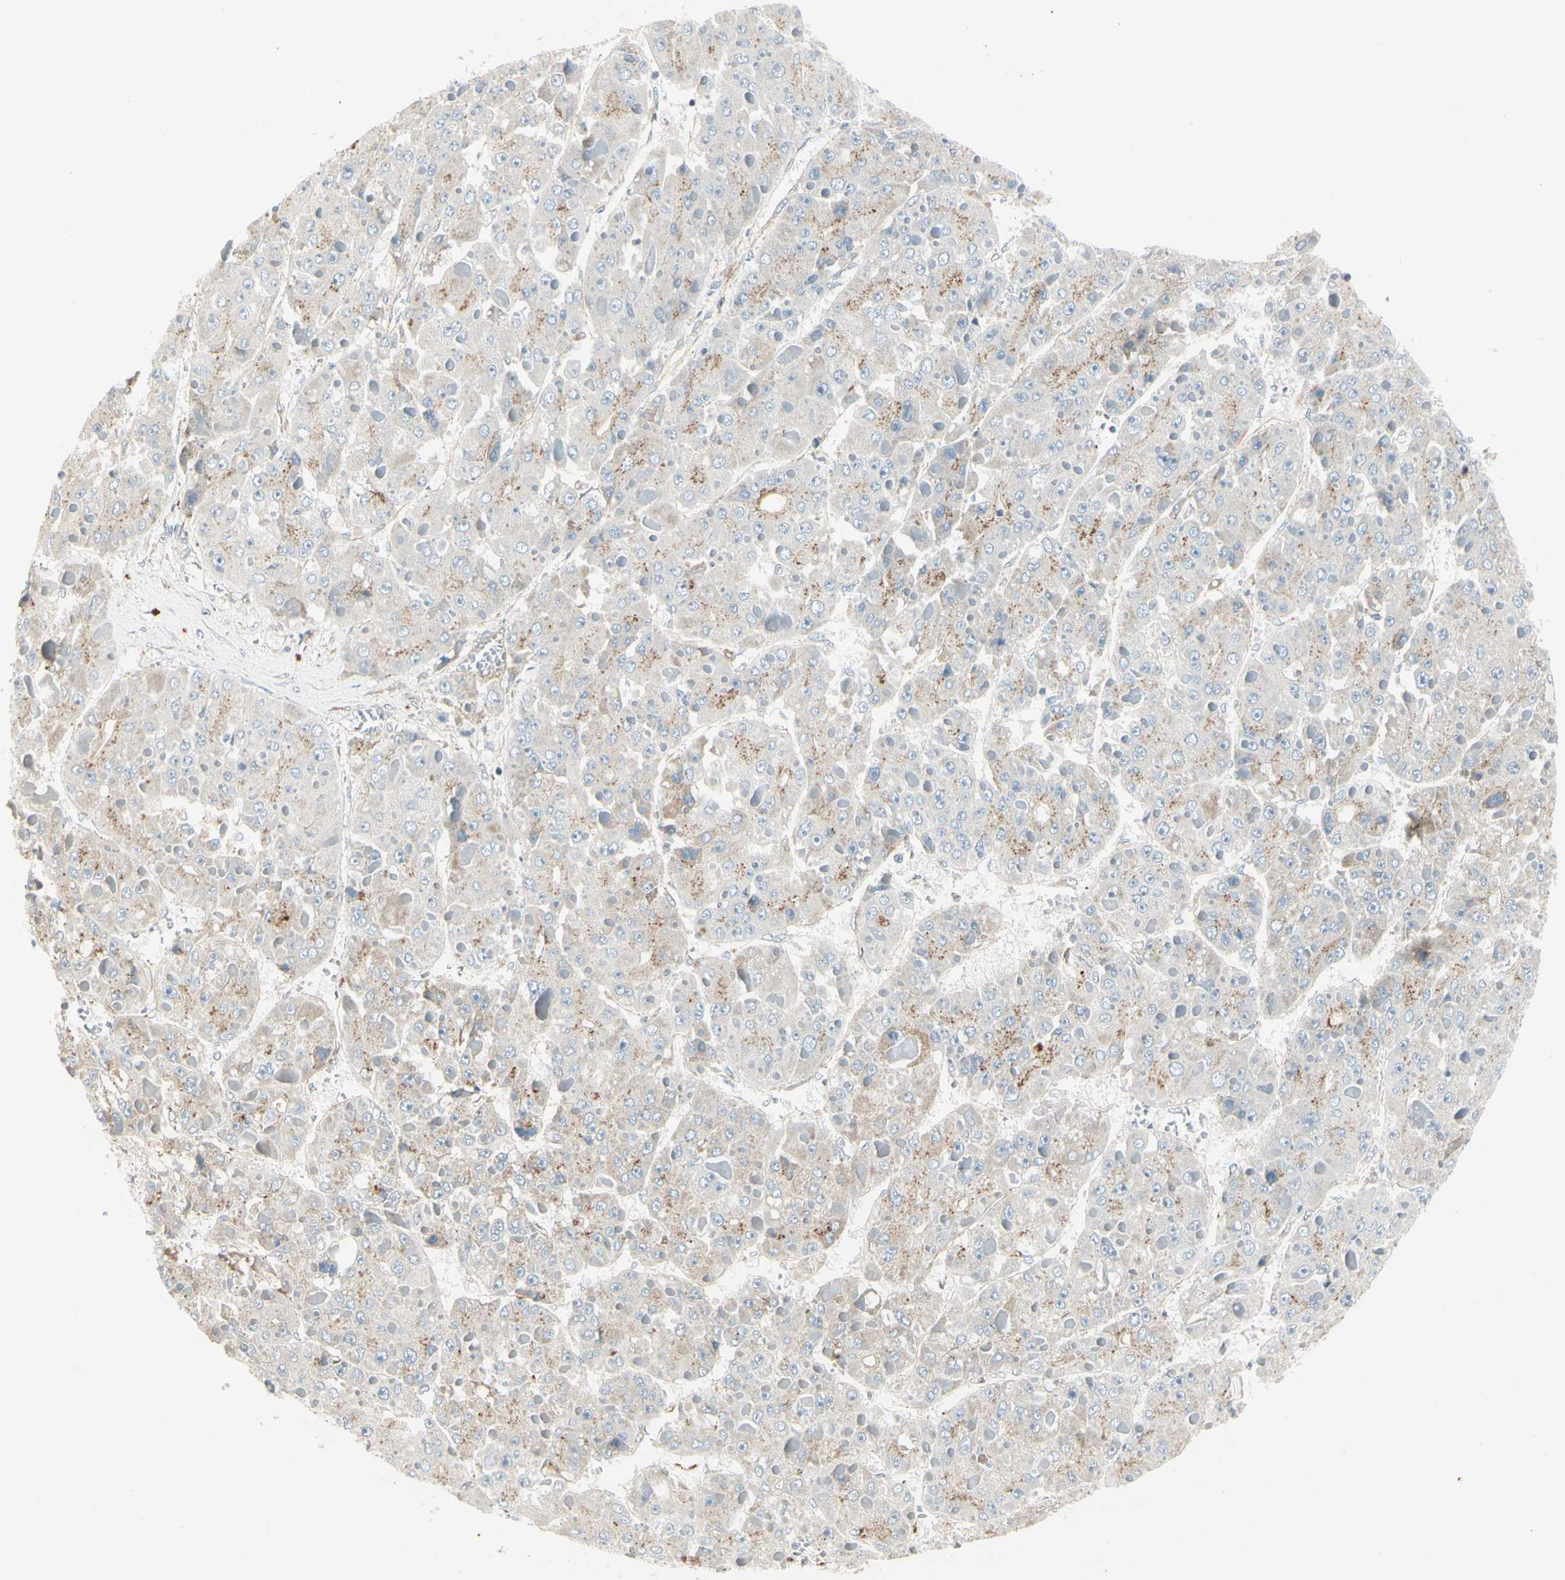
{"staining": {"intensity": "moderate", "quantity": "<25%", "location": "cytoplasmic/membranous"}, "tissue": "liver cancer", "cell_type": "Tumor cells", "image_type": "cancer", "snomed": [{"axis": "morphology", "description": "Carcinoma, Hepatocellular, NOS"}, {"axis": "topography", "description": "Liver"}], "caption": "Hepatocellular carcinoma (liver) tissue exhibits moderate cytoplasmic/membranous expression in about <25% of tumor cells The staining was performed using DAB (3,3'-diaminobenzidine), with brown indicating positive protein expression. Nuclei are stained blue with hematoxylin.", "gene": "ABCA3", "patient": {"sex": "female", "age": 73}}